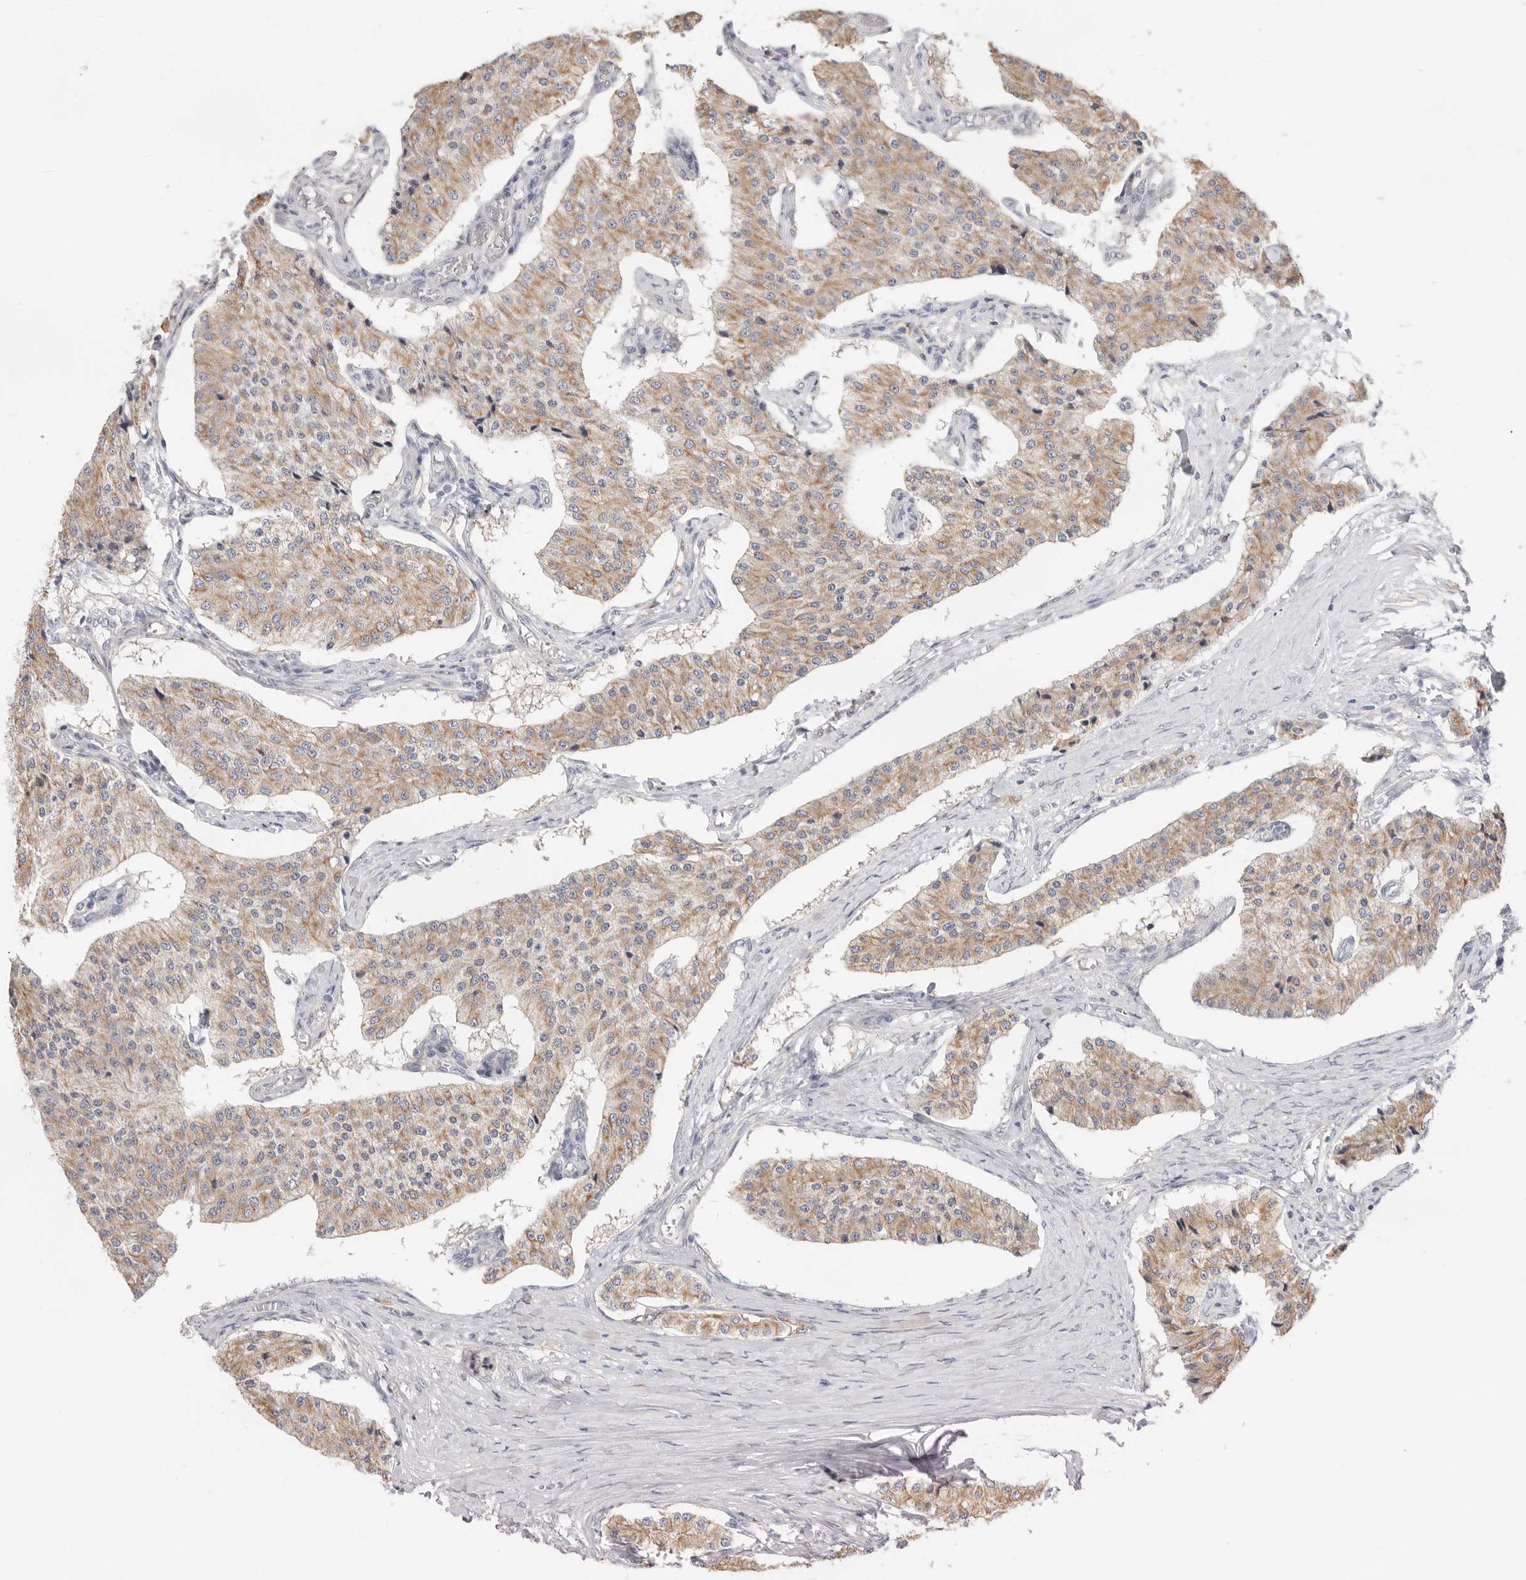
{"staining": {"intensity": "moderate", "quantity": ">75%", "location": "cytoplasmic/membranous"}, "tissue": "carcinoid", "cell_type": "Tumor cells", "image_type": "cancer", "snomed": [{"axis": "morphology", "description": "Carcinoid, malignant, NOS"}, {"axis": "topography", "description": "Colon"}], "caption": "Moderate cytoplasmic/membranous positivity for a protein is present in approximately >75% of tumor cells of carcinoid using immunohistochemistry (IHC).", "gene": "USH1C", "patient": {"sex": "female", "age": 52}}